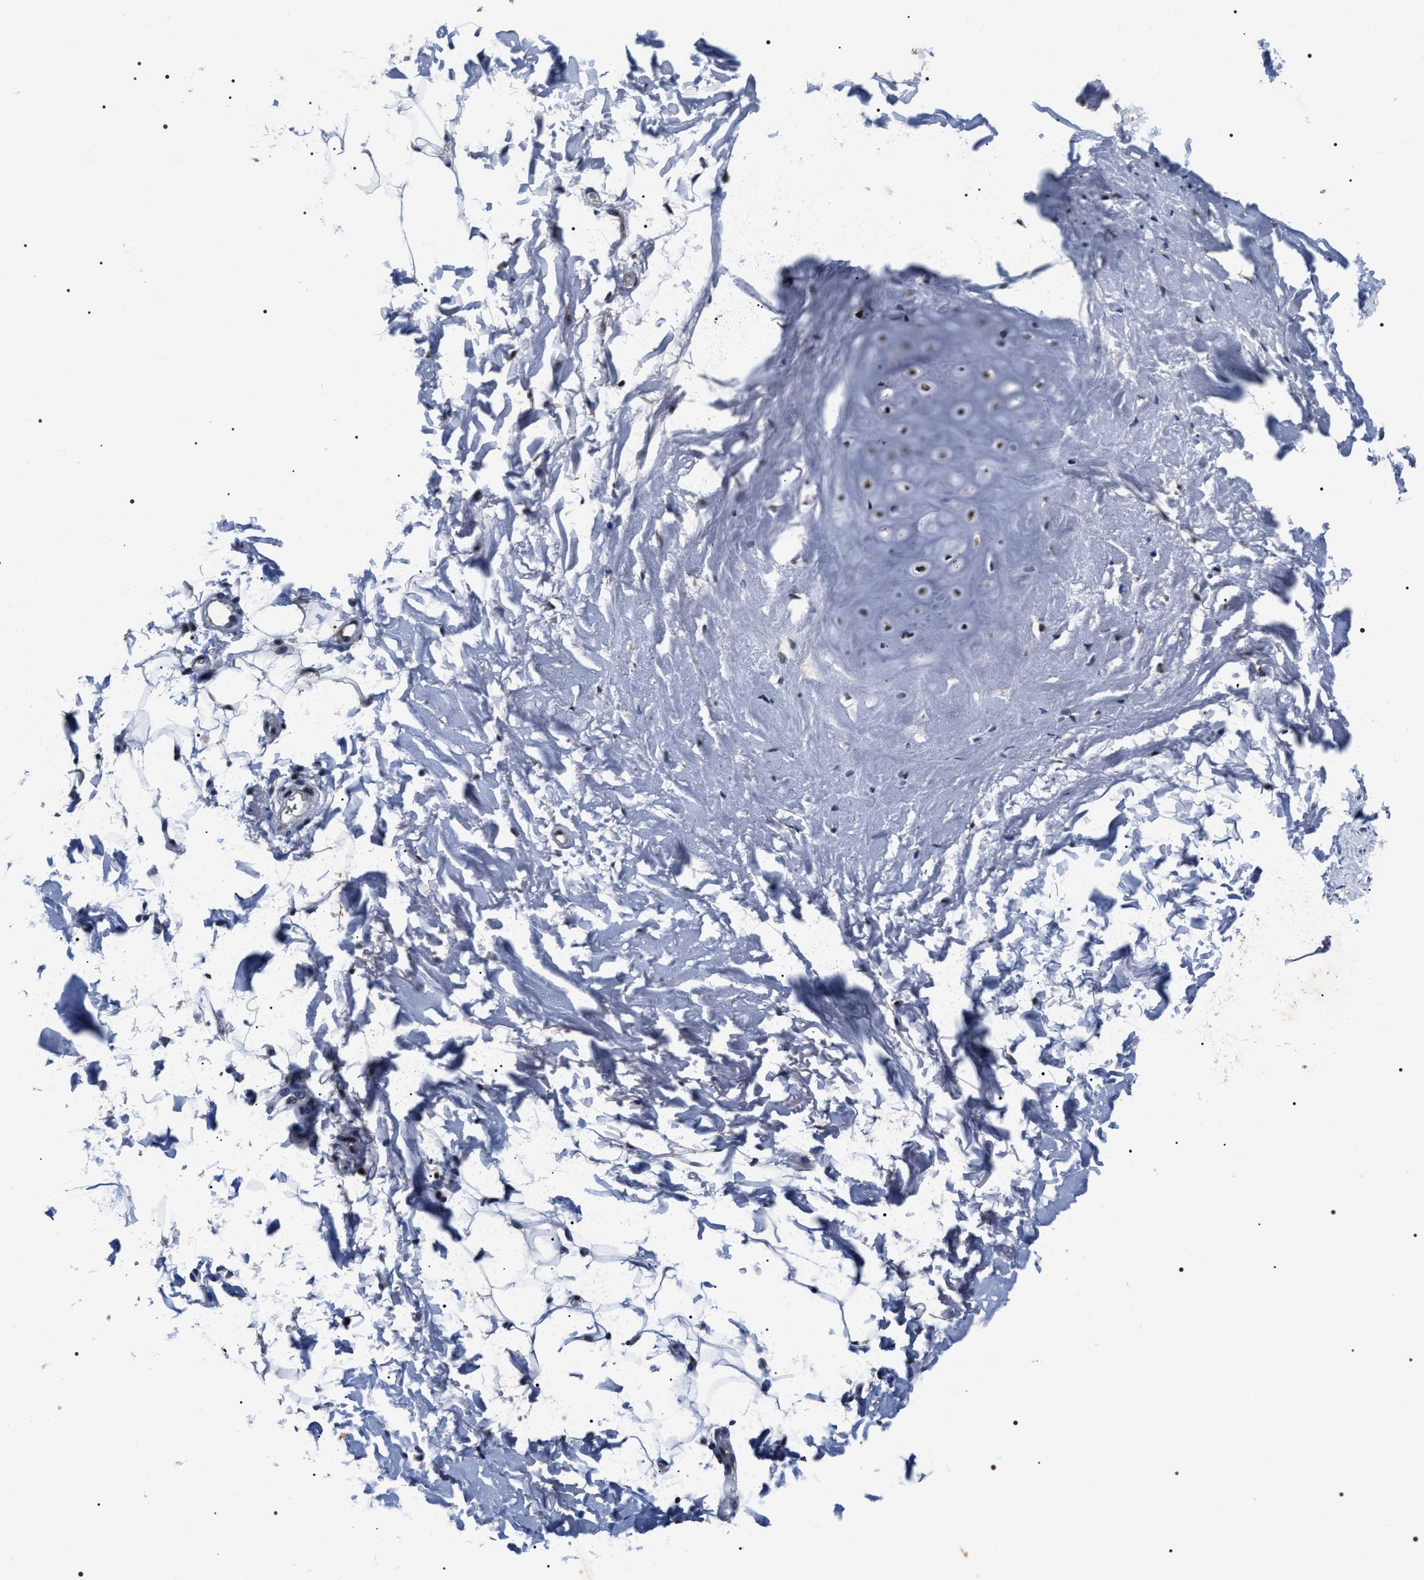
{"staining": {"intensity": "negative", "quantity": "none", "location": "none"}, "tissue": "adipose tissue", "cell_type": "Adipocytes", "image_type": "normal", "snomed": [{"axis": "morphology", "description": "Normal tissue, NOS"}, {"axis": "topography", "description": "Cartilage tissue"}, {"axis": "topography", "description": "Bronchus"}], "caption": "A high-resolution photomicrograph shows immunohistochemistry (IHC) staining of unremarkable adipose tissue, which demonstrates no significant expression in adipocytes.", "gene": "RRP1B", "patient": {"sex": "female", "age": 73}}